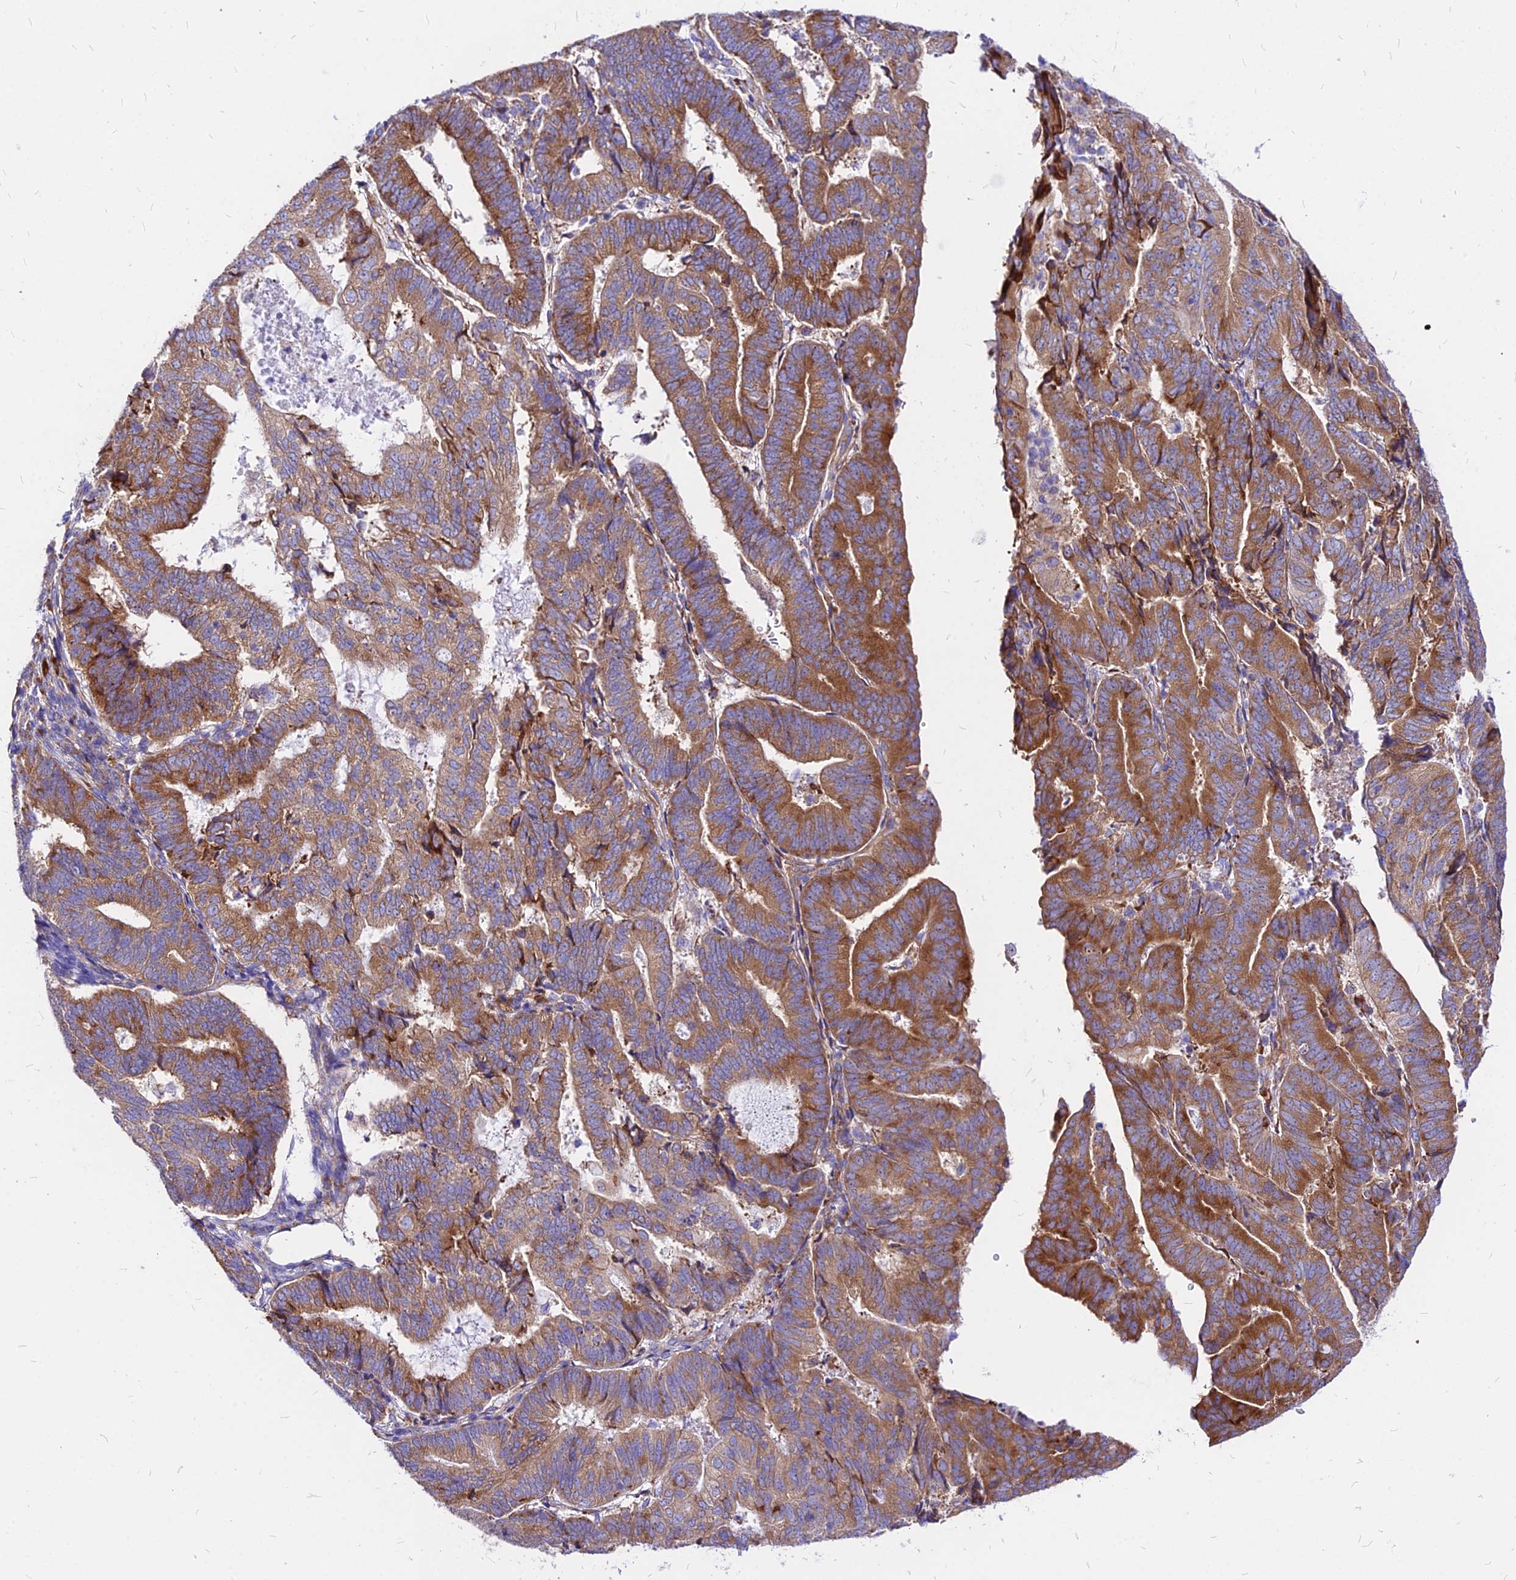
{"staining": {"intensity": "moderate", "quantity": ">75%", "location": "cytoplasmic/membranous"}, "tissue": "endometrial cancer", "cell_type": "Tumor cells", "image_type": "cancer", "snomed": [{"axis": "morphology", "description": "Adenocarcinoma, NOS"}, {"axis": "topography", "description": "Endometrium"}], "caption": "There is medium levels of moderate cytoplasmic/membranous positivity in tumor cells of endometrial cancer, as demonstrated by immunohistochemical staining (brown color).", "gene": "RPL19", "patient": {"sex": "female", "age": 70}}